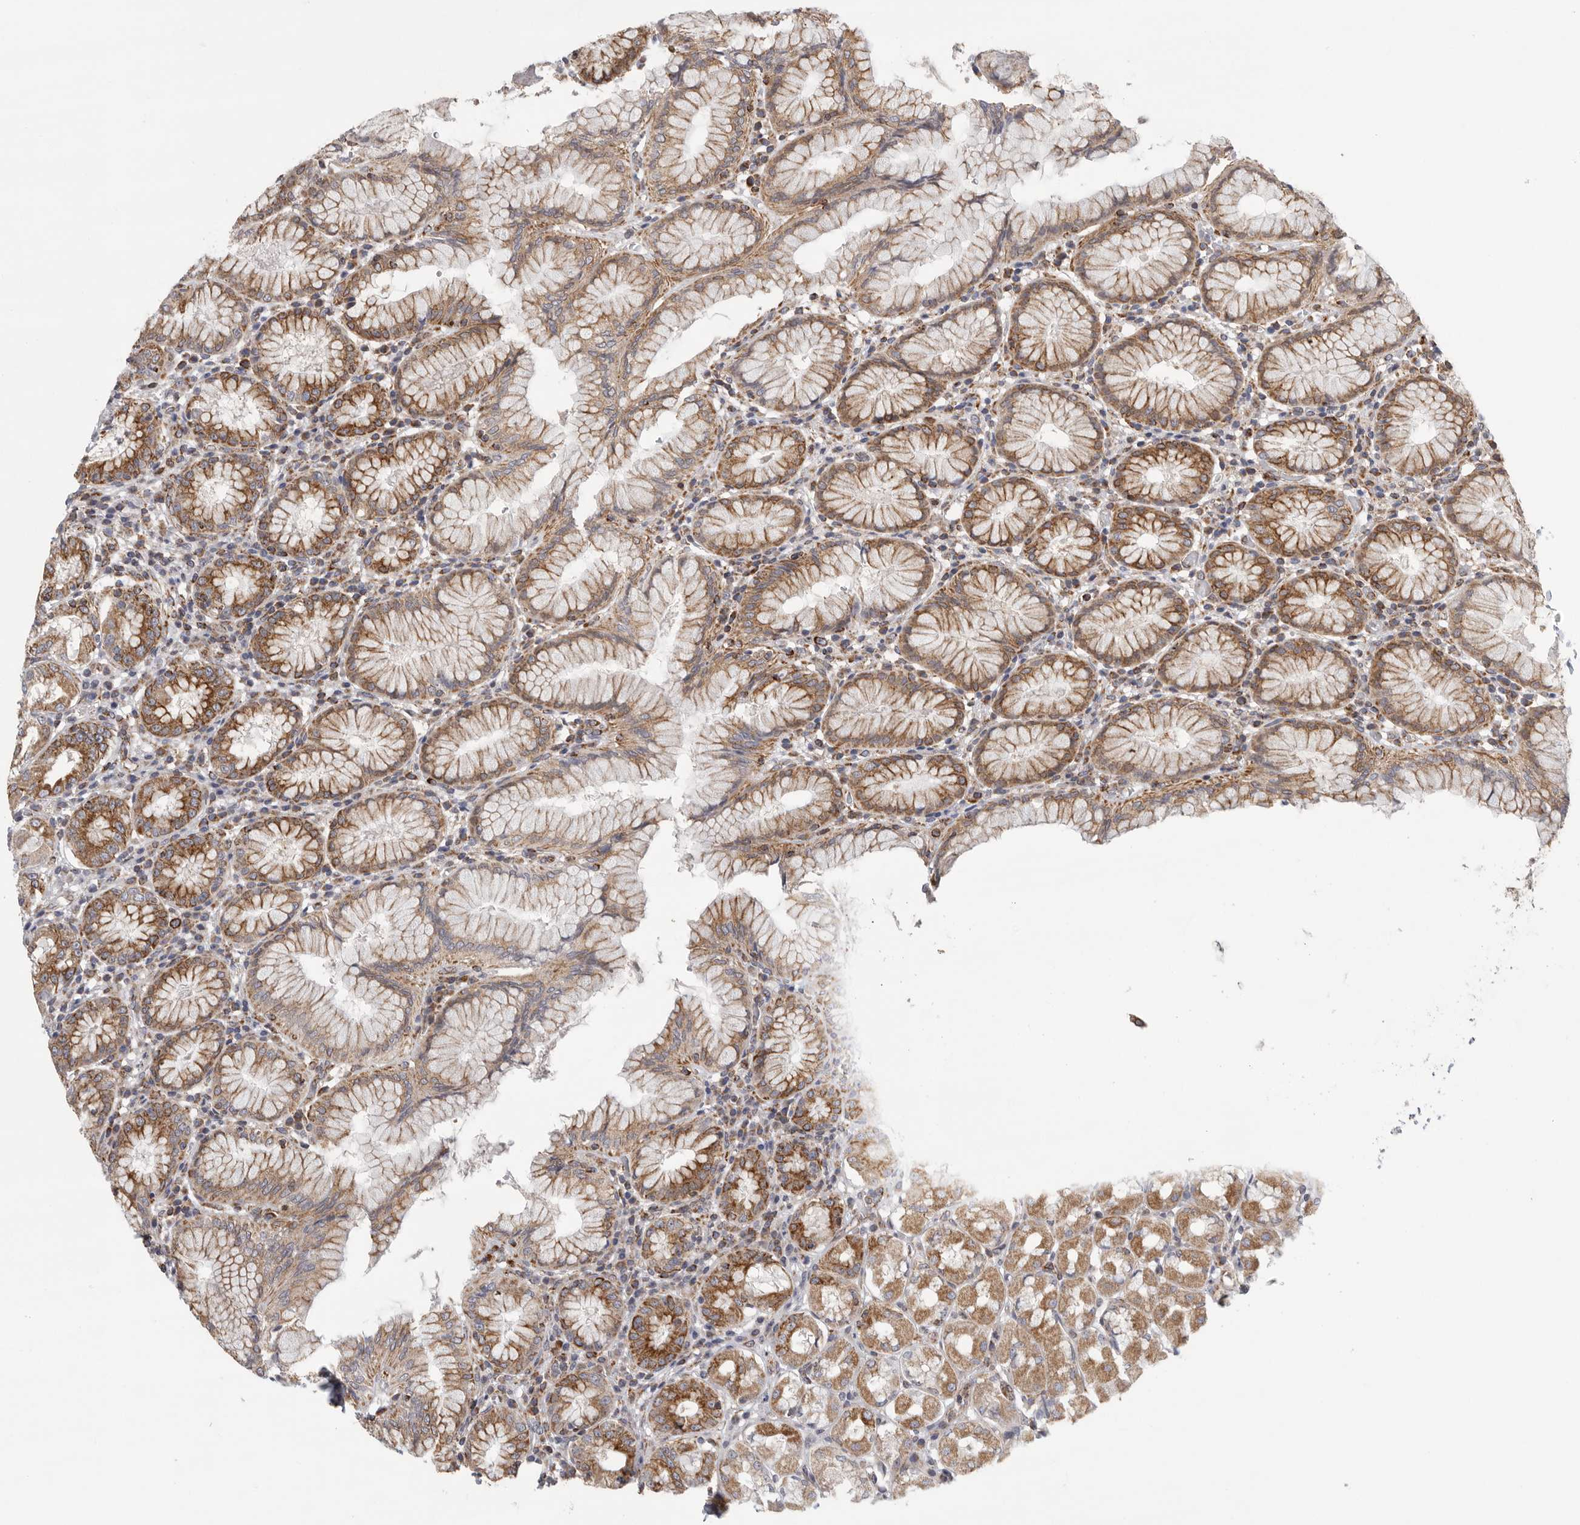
{"staining": {"intensity": "moderate", "quantity": ">75%", "location": "cytoplasmic/membranous"}, "tissue": "stomach", "cell_type": "Glandular cells", "image_type": "normal", "snomed": [{"axis": "morphology", "description": "Normal tissue, NOS"}, {"axis": "topography", "description": "Stomach"}, {"axis": "topography", "description": "Stomach, lower"}], "caption": "An immunohistochemistry (IHC) micrograph of benign tissue is shown. Protein staining in brown labels moderate cytoplasmic/membranous positivity in stomach within glandular cells.", "gene": "FKBP8", "patient": {"sex": "female", "age": 56}}